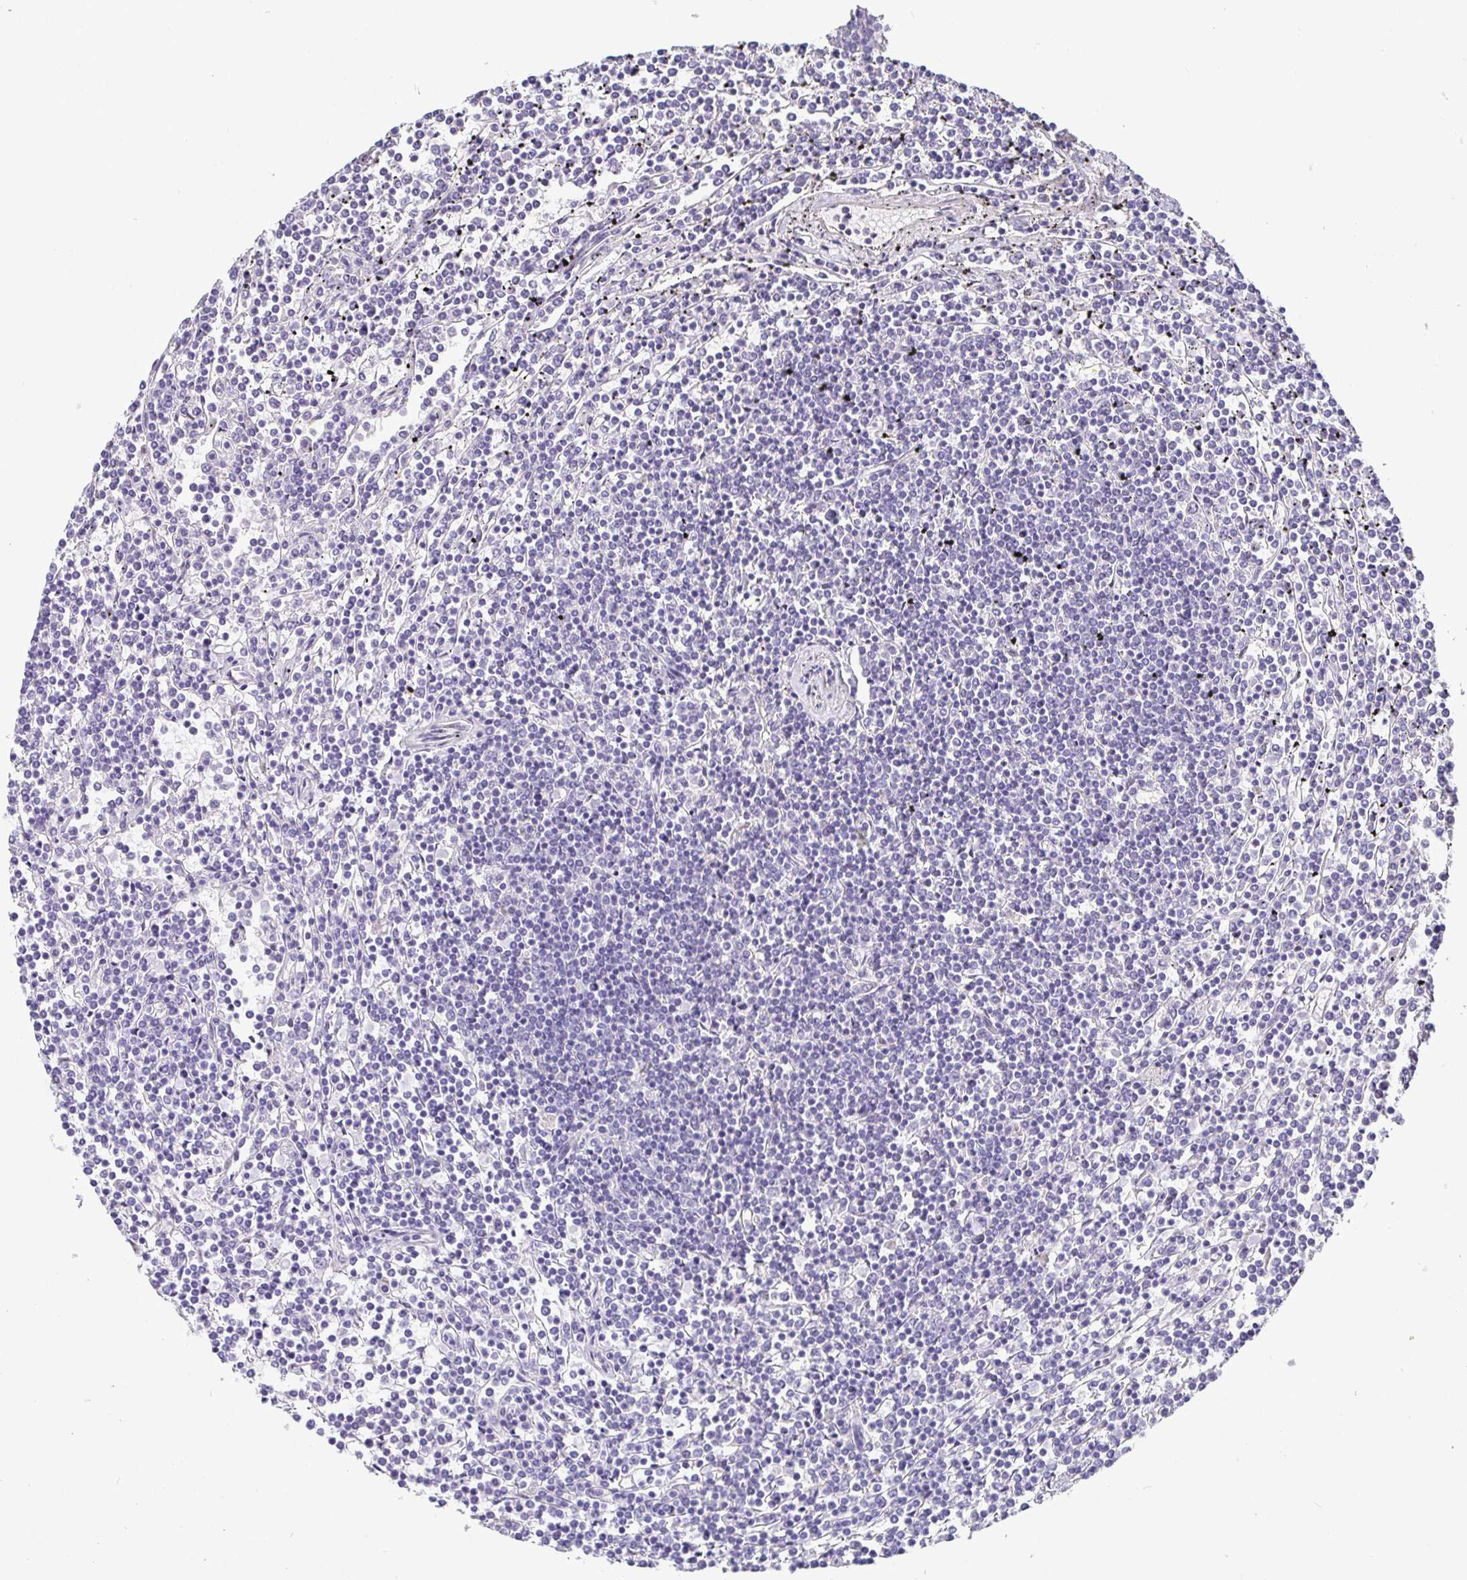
{"staining": {"intensity": "negative", "quantity": "none", "location": "none"}, "tissue": "lymphoma", "cell_type": "Tumor cells", "image_type": "cancer", "snomed": [{"axis": "morphology", "description": "Malignant lymphoma, non-Hodgkin's type, Low grade"}, {"axis": "topography", "description": "Spleen"}], "caption": "High magnification brightfield microscopy of malignant lymphoma, non-Hodgkin's type (low-grade) stained with DAB (brown) and counterstained with hematoxylin (blue): tumor cells show no significant positivity. (Immunohistochemistry, brightfield microscopy, high magnification).", "gene": "TMEM241", "patient": {"sex": "female", "age": 19}}